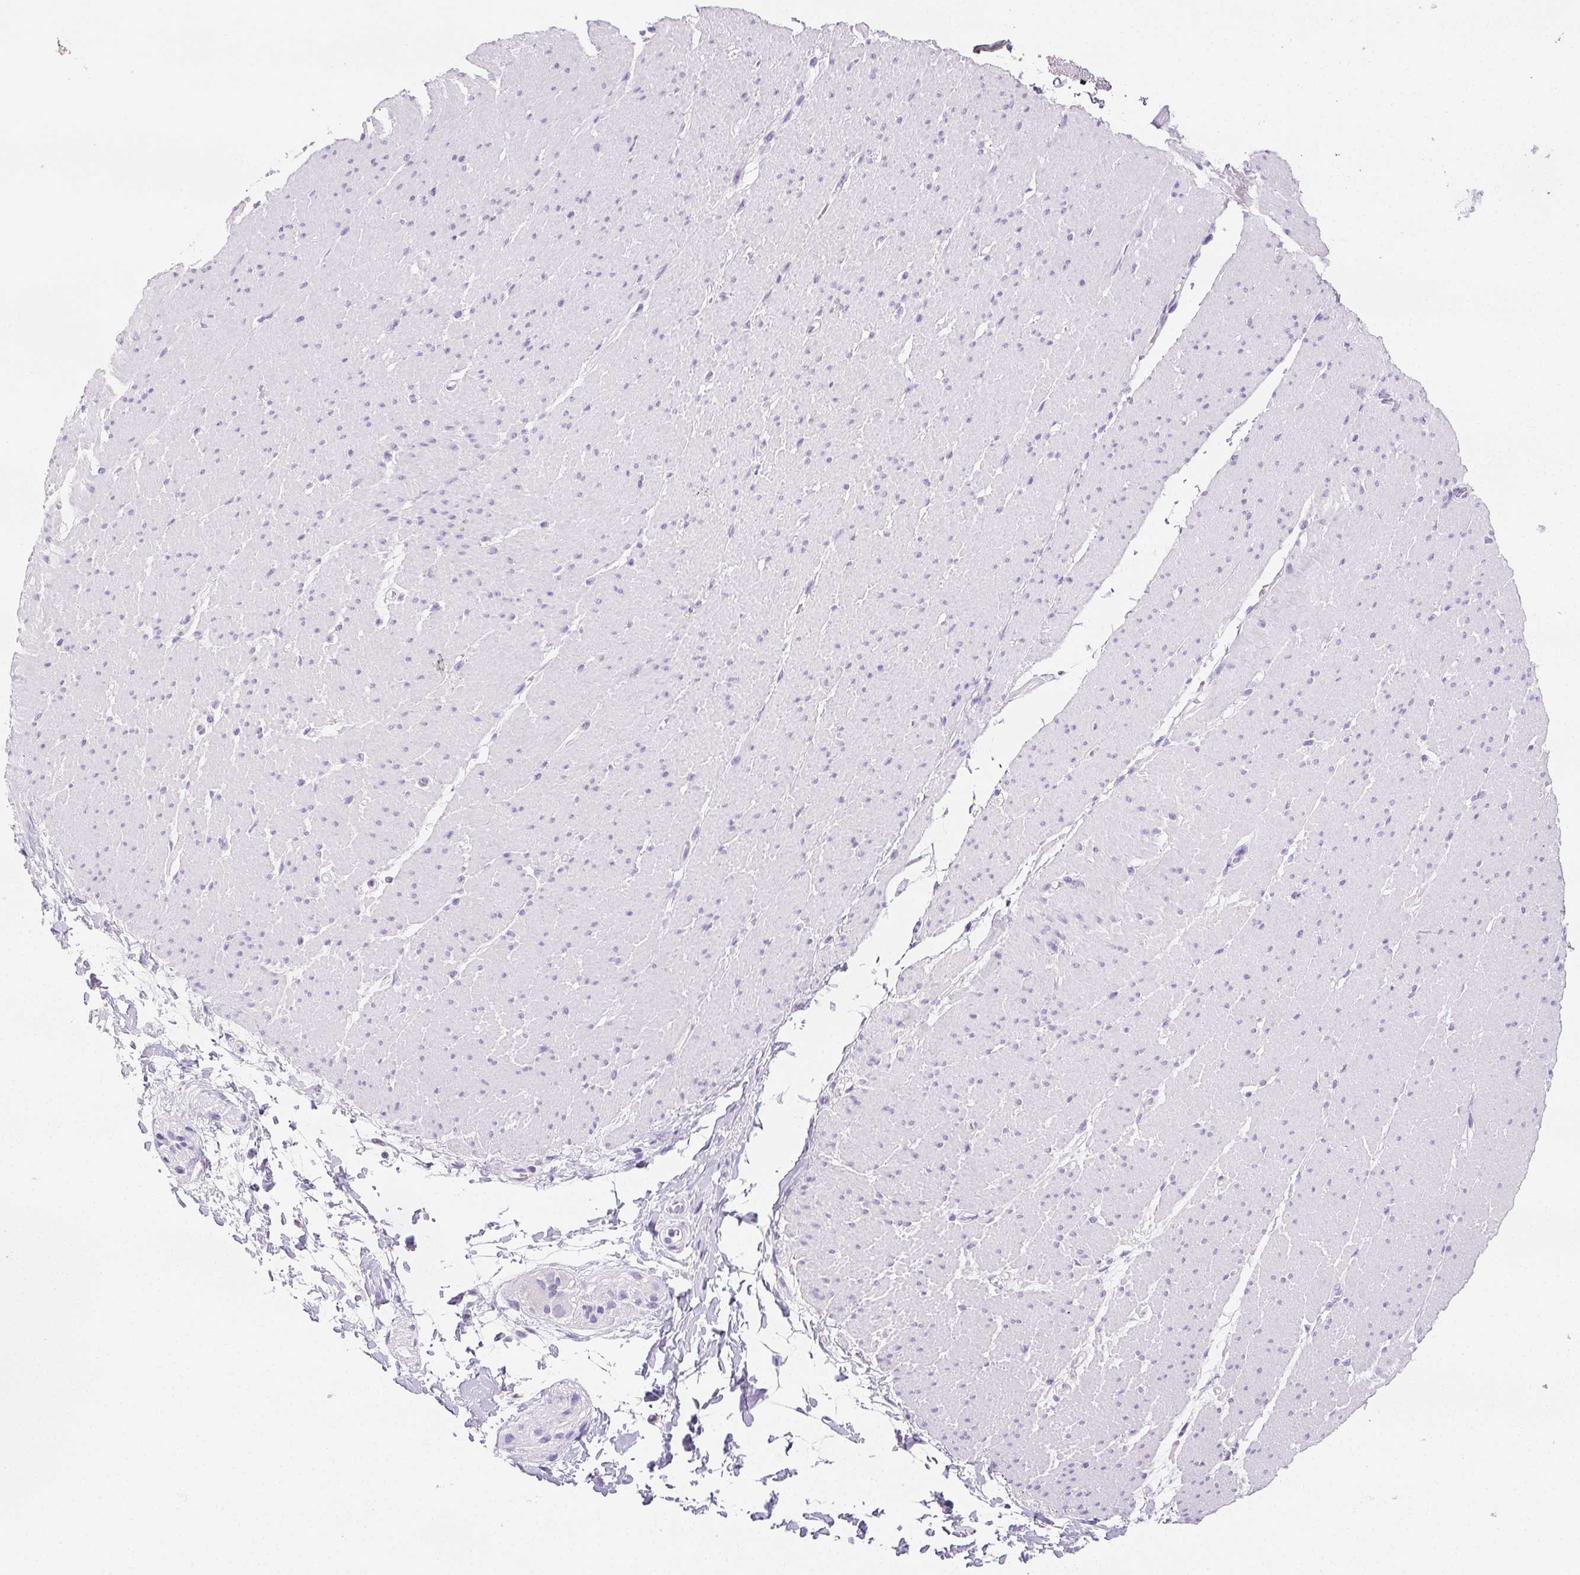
{"staining": {"intensity": "negative", "quantity": "none", "location": "none"}, "tissue": "smooth muscle", "cell_type": "Smooth muscle cells", "image_type": "normal", "snomed": [{"axis": "morphology", "description": "Normal tissue, NOS"}, {"axis": "topography", "description": "Smooth muscle"}, {"axis": "topography", "description": "Rectum"}], "caption": "Human smooth muscle stained for a protein using immunohistochemistry shows no expression in smooth muscle cells.", "gene": "BEND2", "patient": {"sex": "male", "age": 53}}